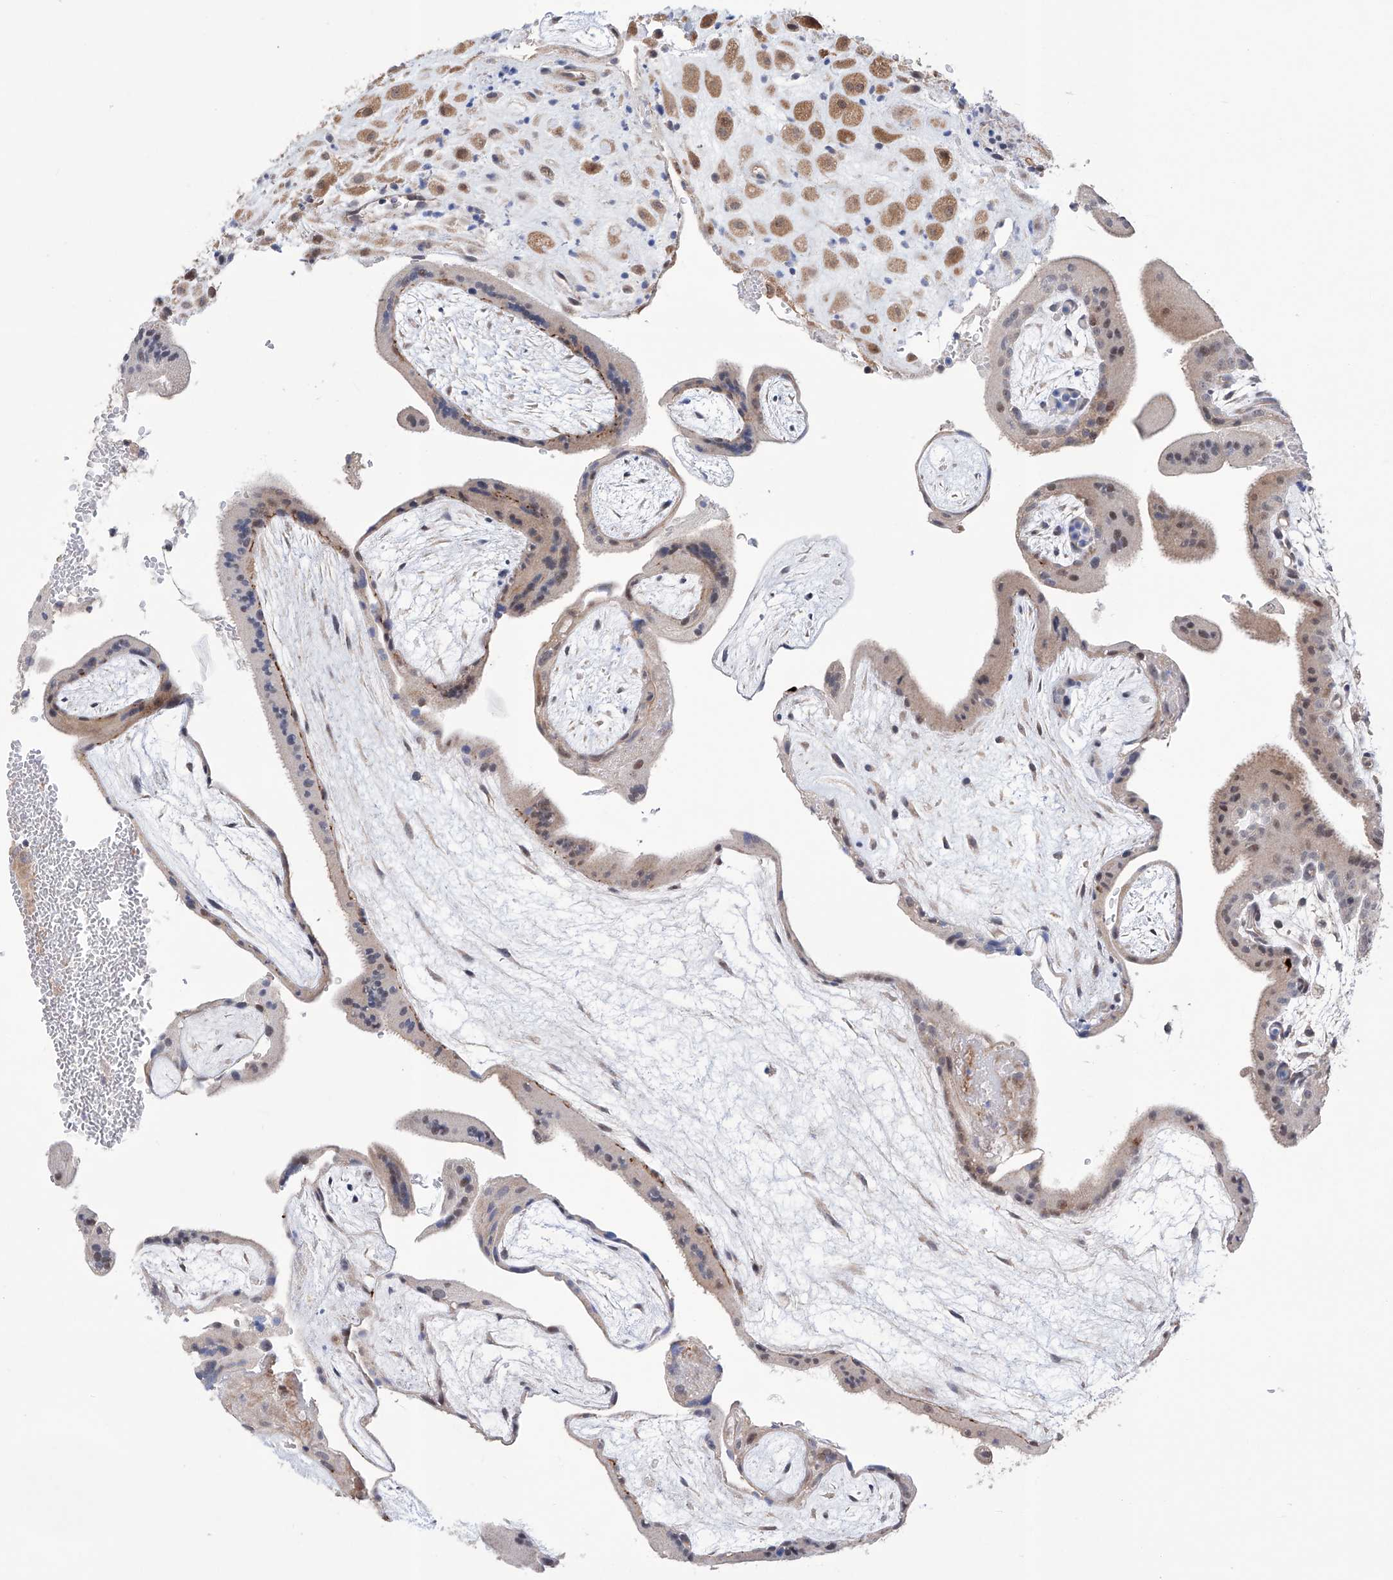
{"staining": {"intensity": "moderate", "quantity": ">75%", "location": "cytoplasmic/membranous"}, "tissue": "placenta", "cell_type": "Decidual cells", "image_type": "normal", "snomed": [{"axis": "morphology", "description": "Normal tissue, NOS"}, {"axis": "topography", "description": "Placenta"}], "caption": "Moderate cytoplasmic/membranous protein staining is appreciated in approximately >75% of decidual cells in placenta. (DAB (3,3'-diaminobenzidine) = brown stain, brightfield microscopy at high magnification).", "gene": "AFG1L", "patient": {"sex": "female", "age": 35}}